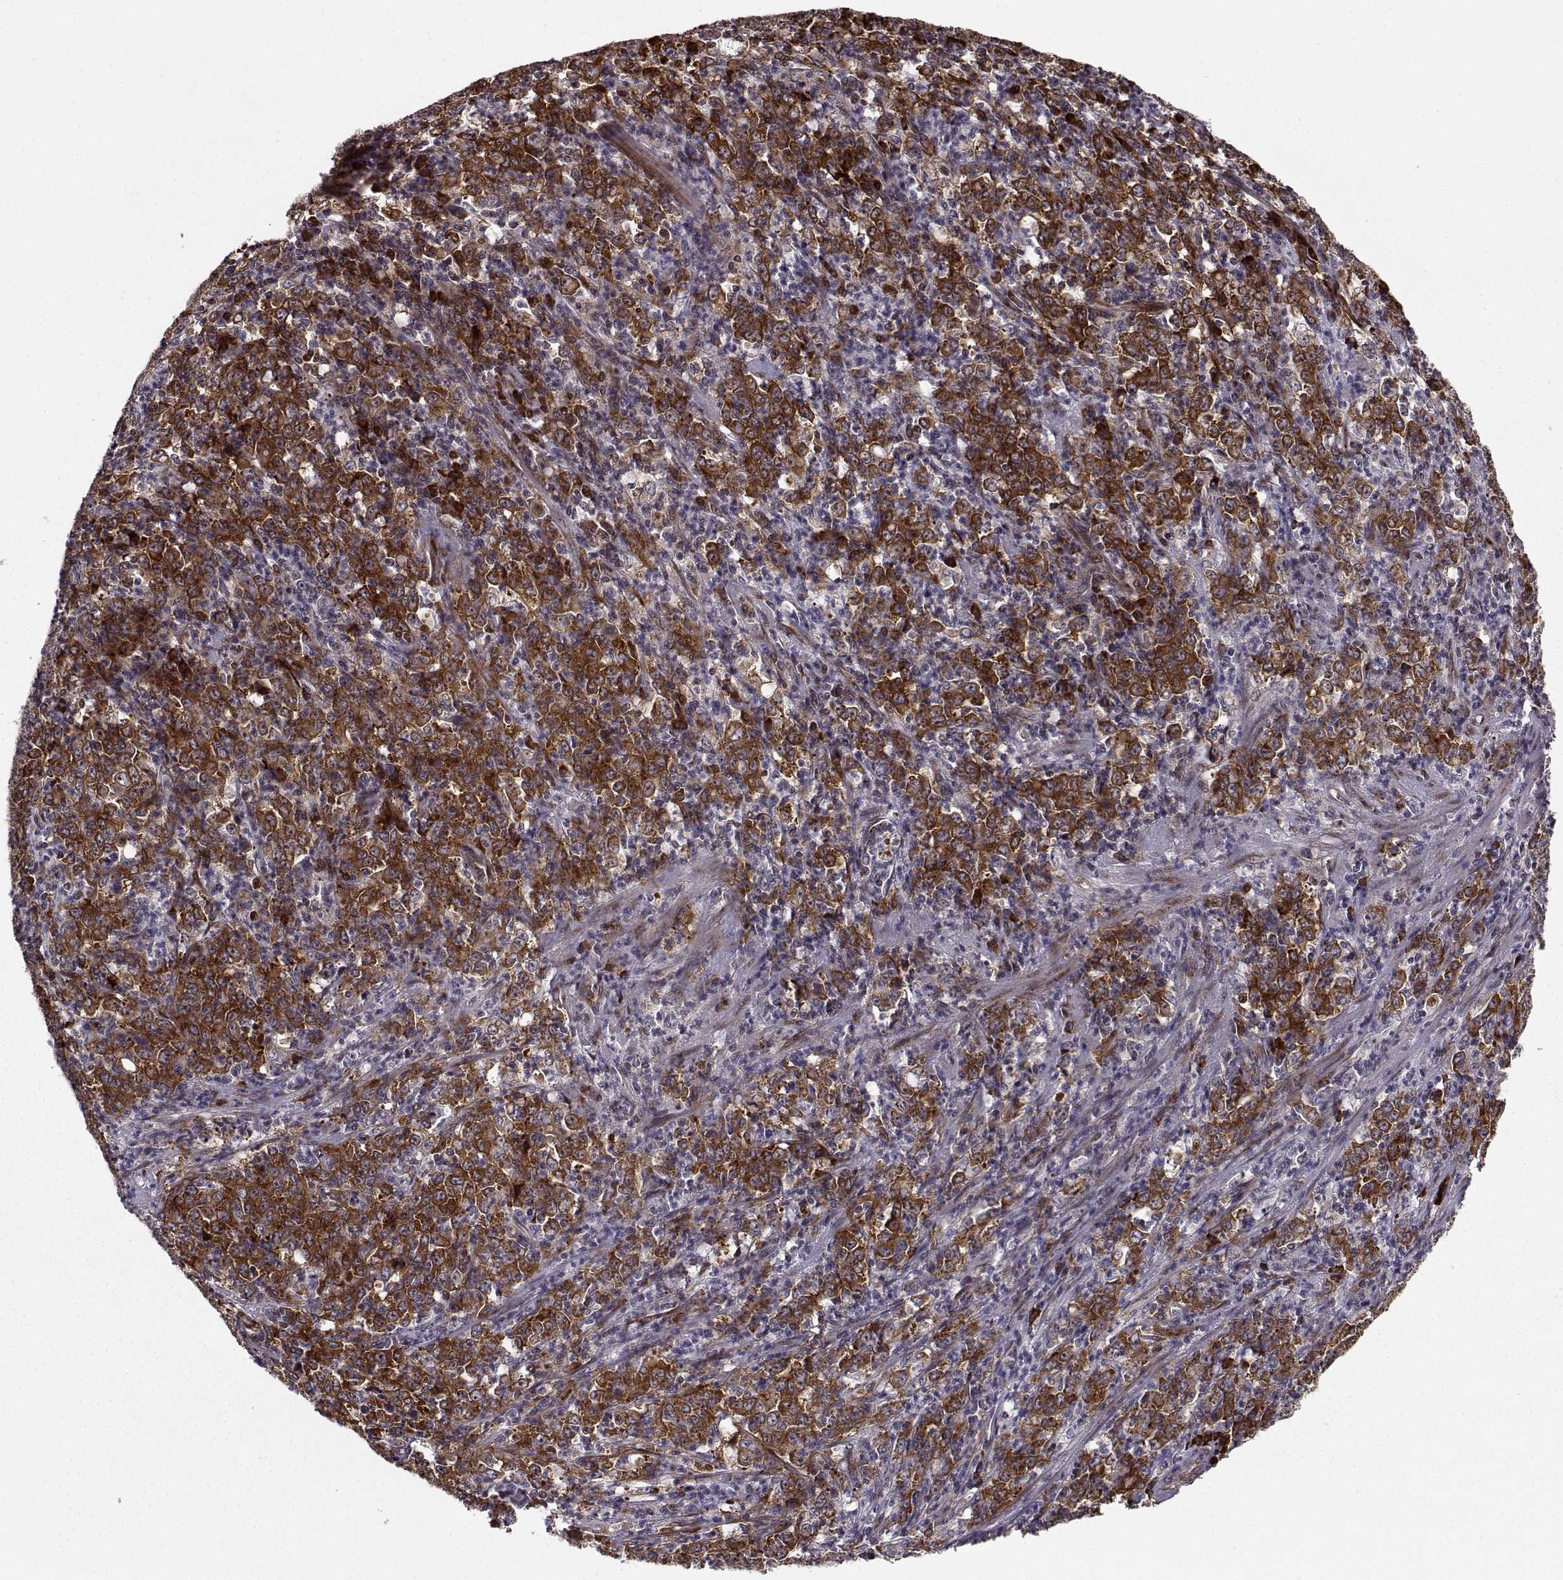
{"staining": {"intensity": "strong", "quantity": ">75%", "location": "cytoplasmic/membranous"}, "tissue": "stomach cancer", "cell_type": "Tumor cells", "image_type": "cancer", "snomed": [{"axis": "morphology", "description": "Adenocarcinoma, NOS"}, {"axis": "topography", "description": "Stomach, lower"}], "caption": "This histopathology image shows immunohistochemistry (IHC) staining of human stomach cancer, with high strong cytoplasmic/membranous positivity in approximately >75% of tumor cells.", "gene": "RPL31", "patient": {"sex": "female", "age": 71}}